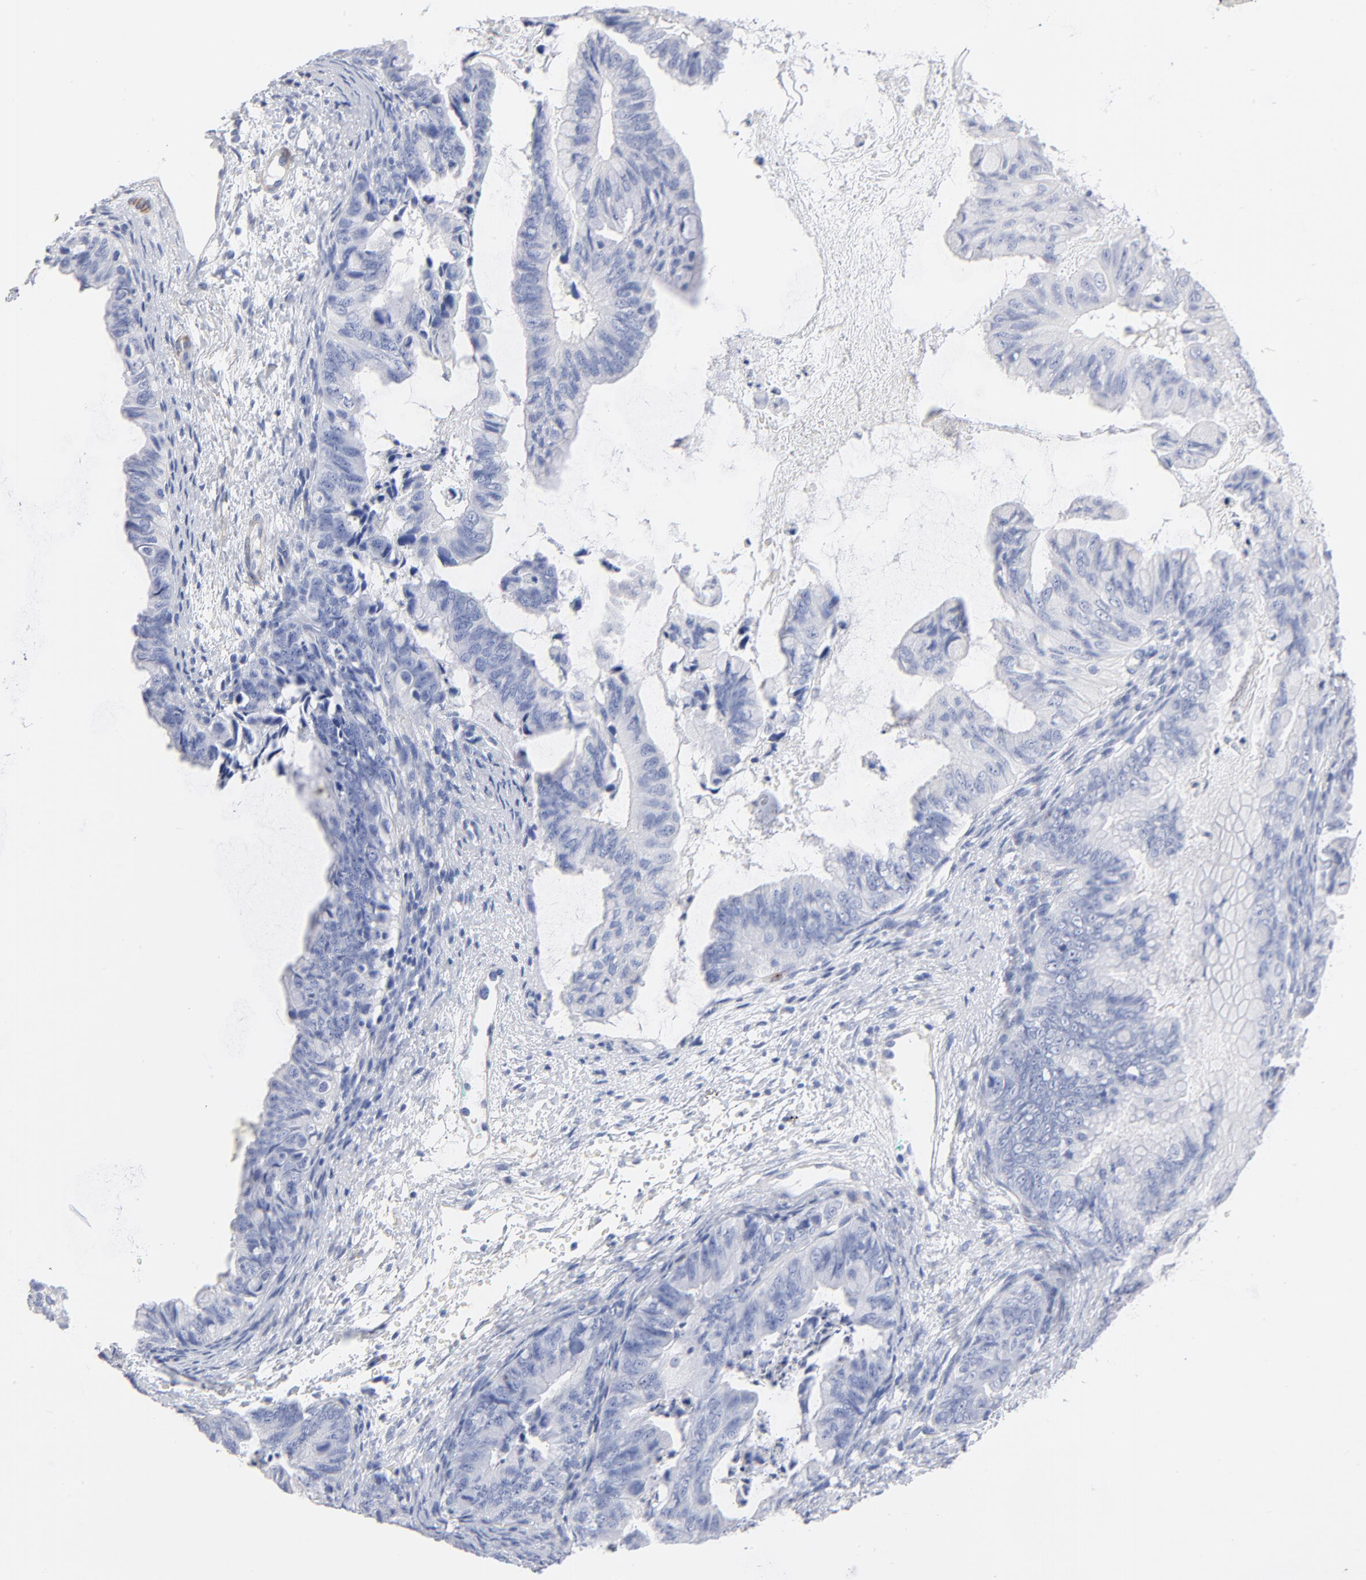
{"staining": {"intensity": "negative", "quantity": "none", "location": "none"}, "tissue": "ovarian cancer", "cell_type": "Tumor cells", "image_type": "cancer", "snomed": [{"axis": "morphology", "description": "Cystadenocarcinoma, mucinous, NOS"}, {"axis": "topography", "description": "Ovary"}], "caption": "Tumor cells show no significant expression in mucinous cystadenocarcinoma (ovarian).", "gene": "AGTR1", "patient": {"sex": "female", "age": 36}}